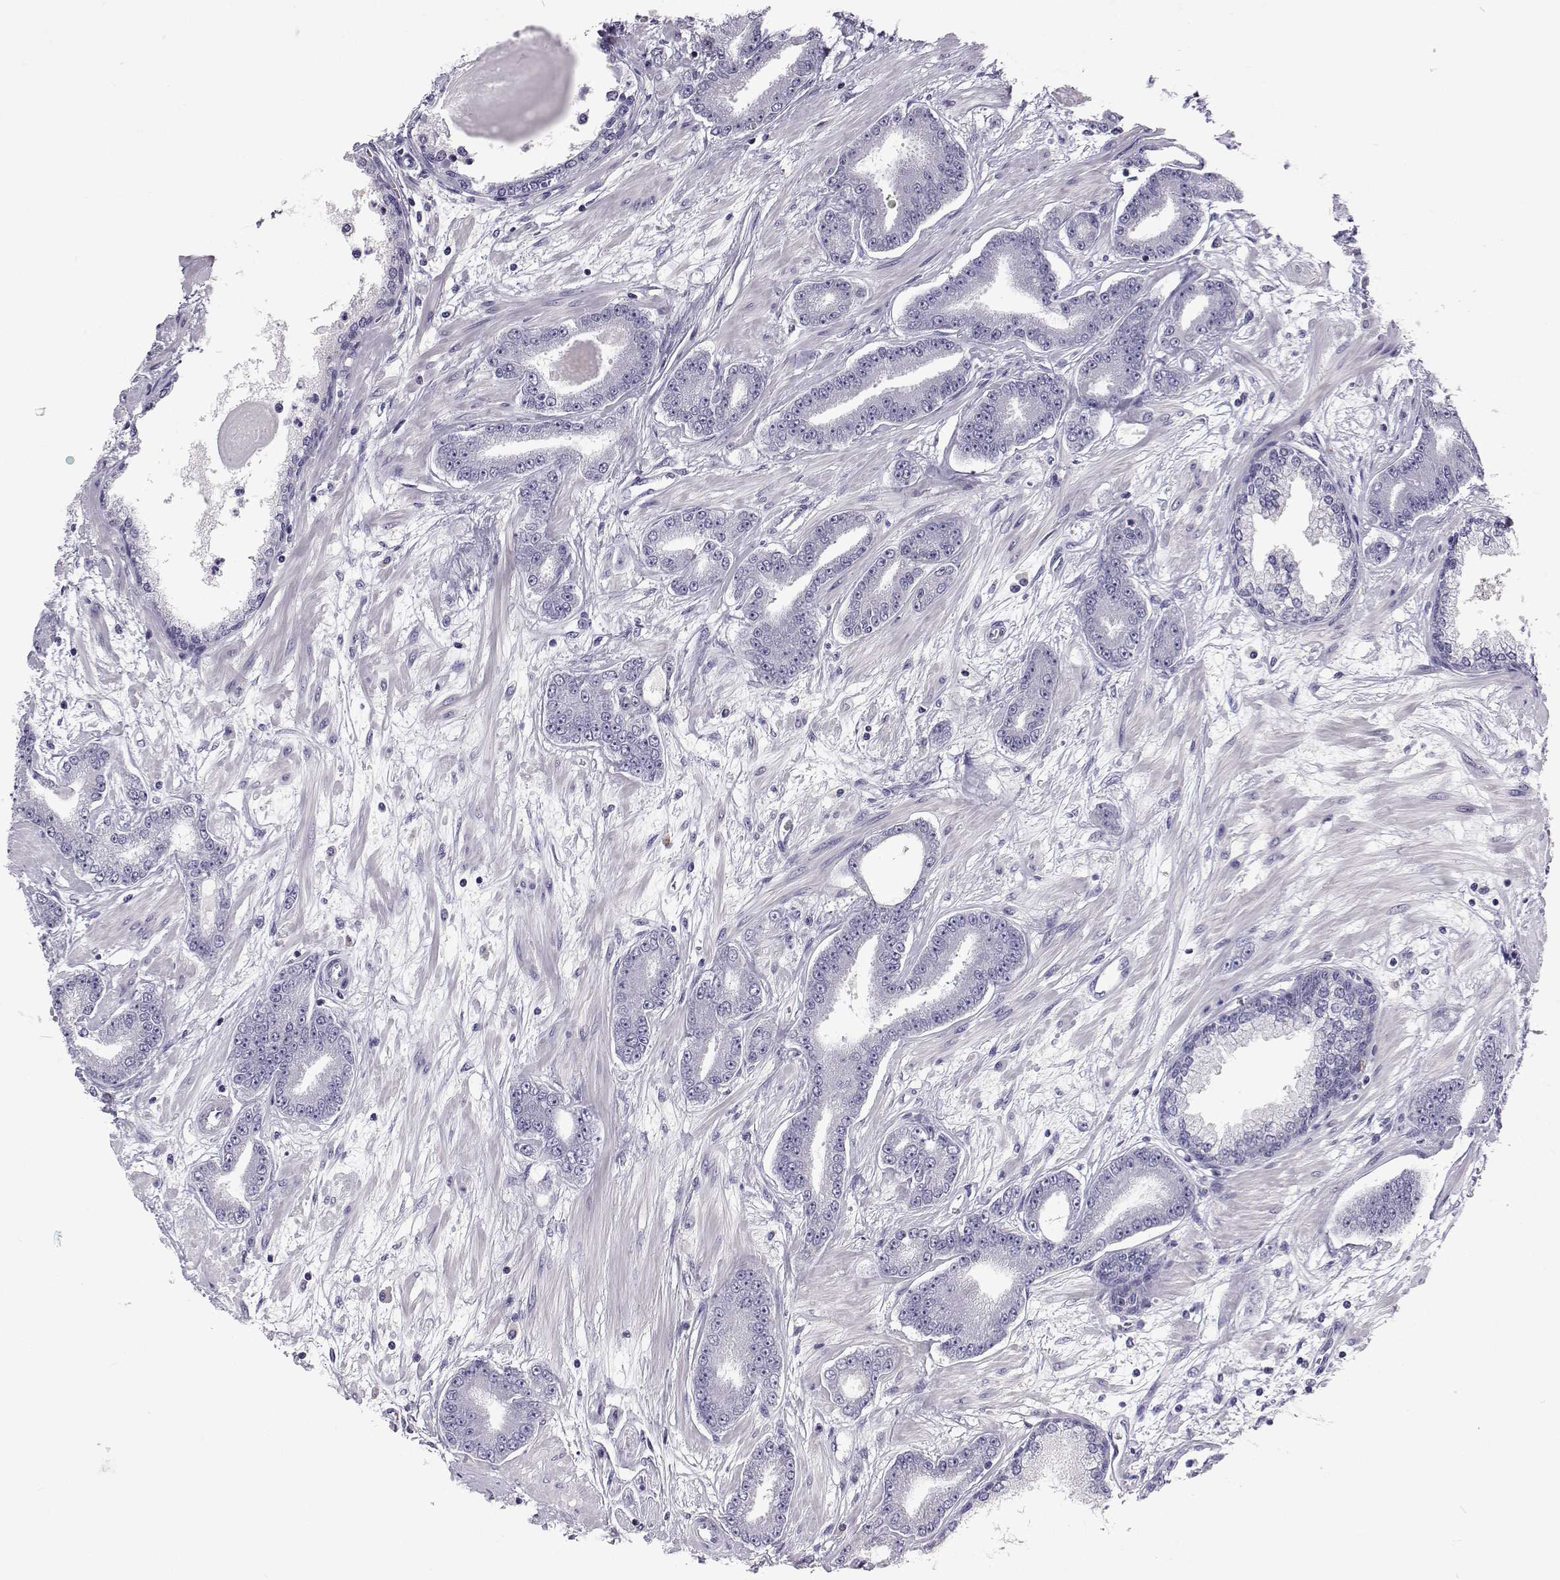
{"staining": {"intensity": "negative", "quantity": "none", "location": "none"}, "tissue": "prostate cancer", "cell_type": "Tumor cells", "image_type": "cancer", "snomed": [{"axis": "morphology", "description": "Adenocarcinoma, Low grade"}, {"axis": "topography", "description": "Prostate"}], "caption": "This histopathology image is of prostate cancer (adenocarcinoma (low-grade)) stained with immunohistochemistry (IHC) to label a protein in brown with the nuclei are counter-stained blue. There is no staining in tumor cells.", "gene": "GALM", "patient": {"sex": "male", "age": 64}}